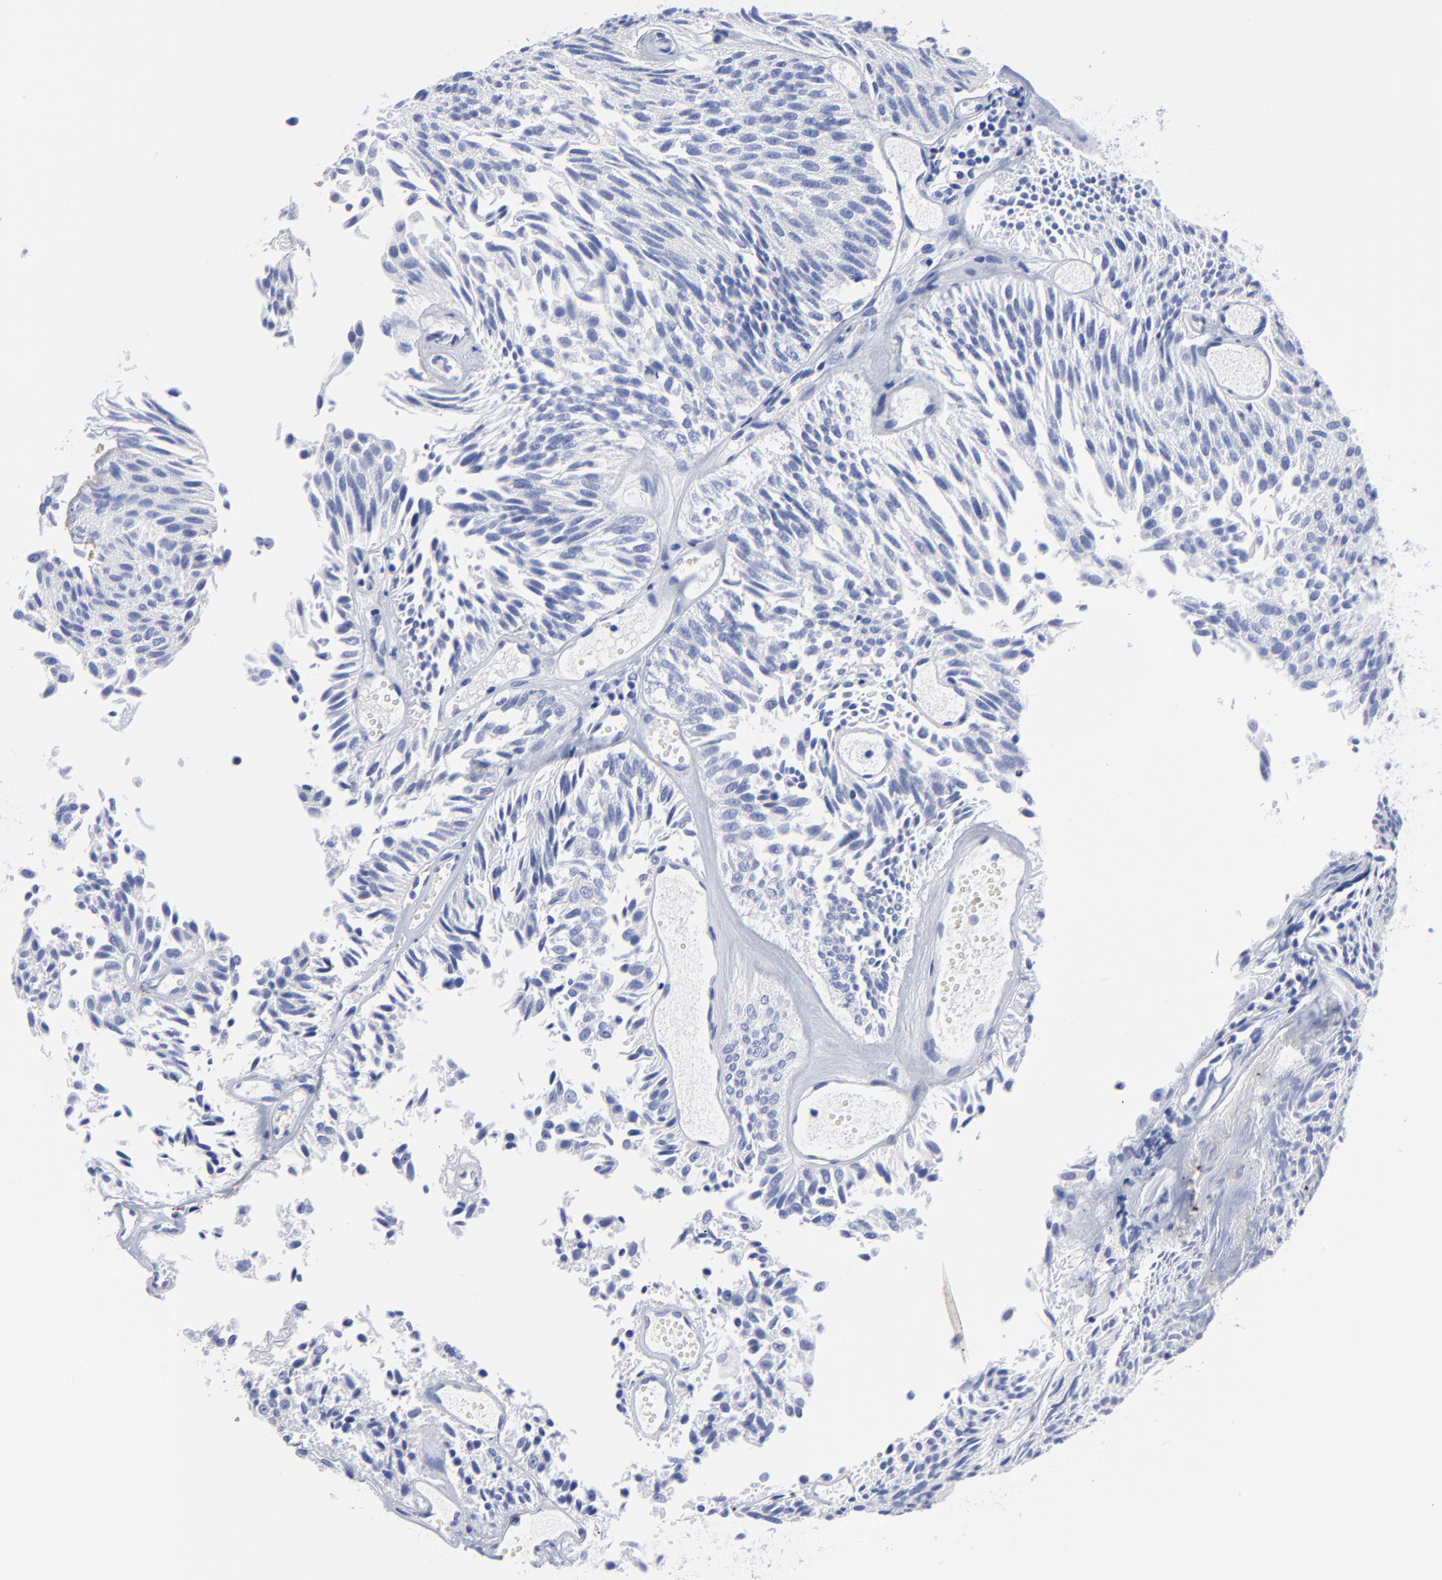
{"staining": {"intensity": "negative", "quantity": "none", "location": "none"}, "tissue": "urothelial cancer", "cell_type": "Tumor cells", "image_type": "cancer", "snomed": [{"axis": "morphology", "description": "Urothelial carcinoma, Low grade"}, {"axis": "topography", "description": "Urinary bladder"}], "caption": "IHC photomicrograph of human urothelial cancer stained for a protein (brown), which demonstrates no expression in tumor cells.", "gene": "CPVL", "patient": {"sex": "male", "age": 76}}